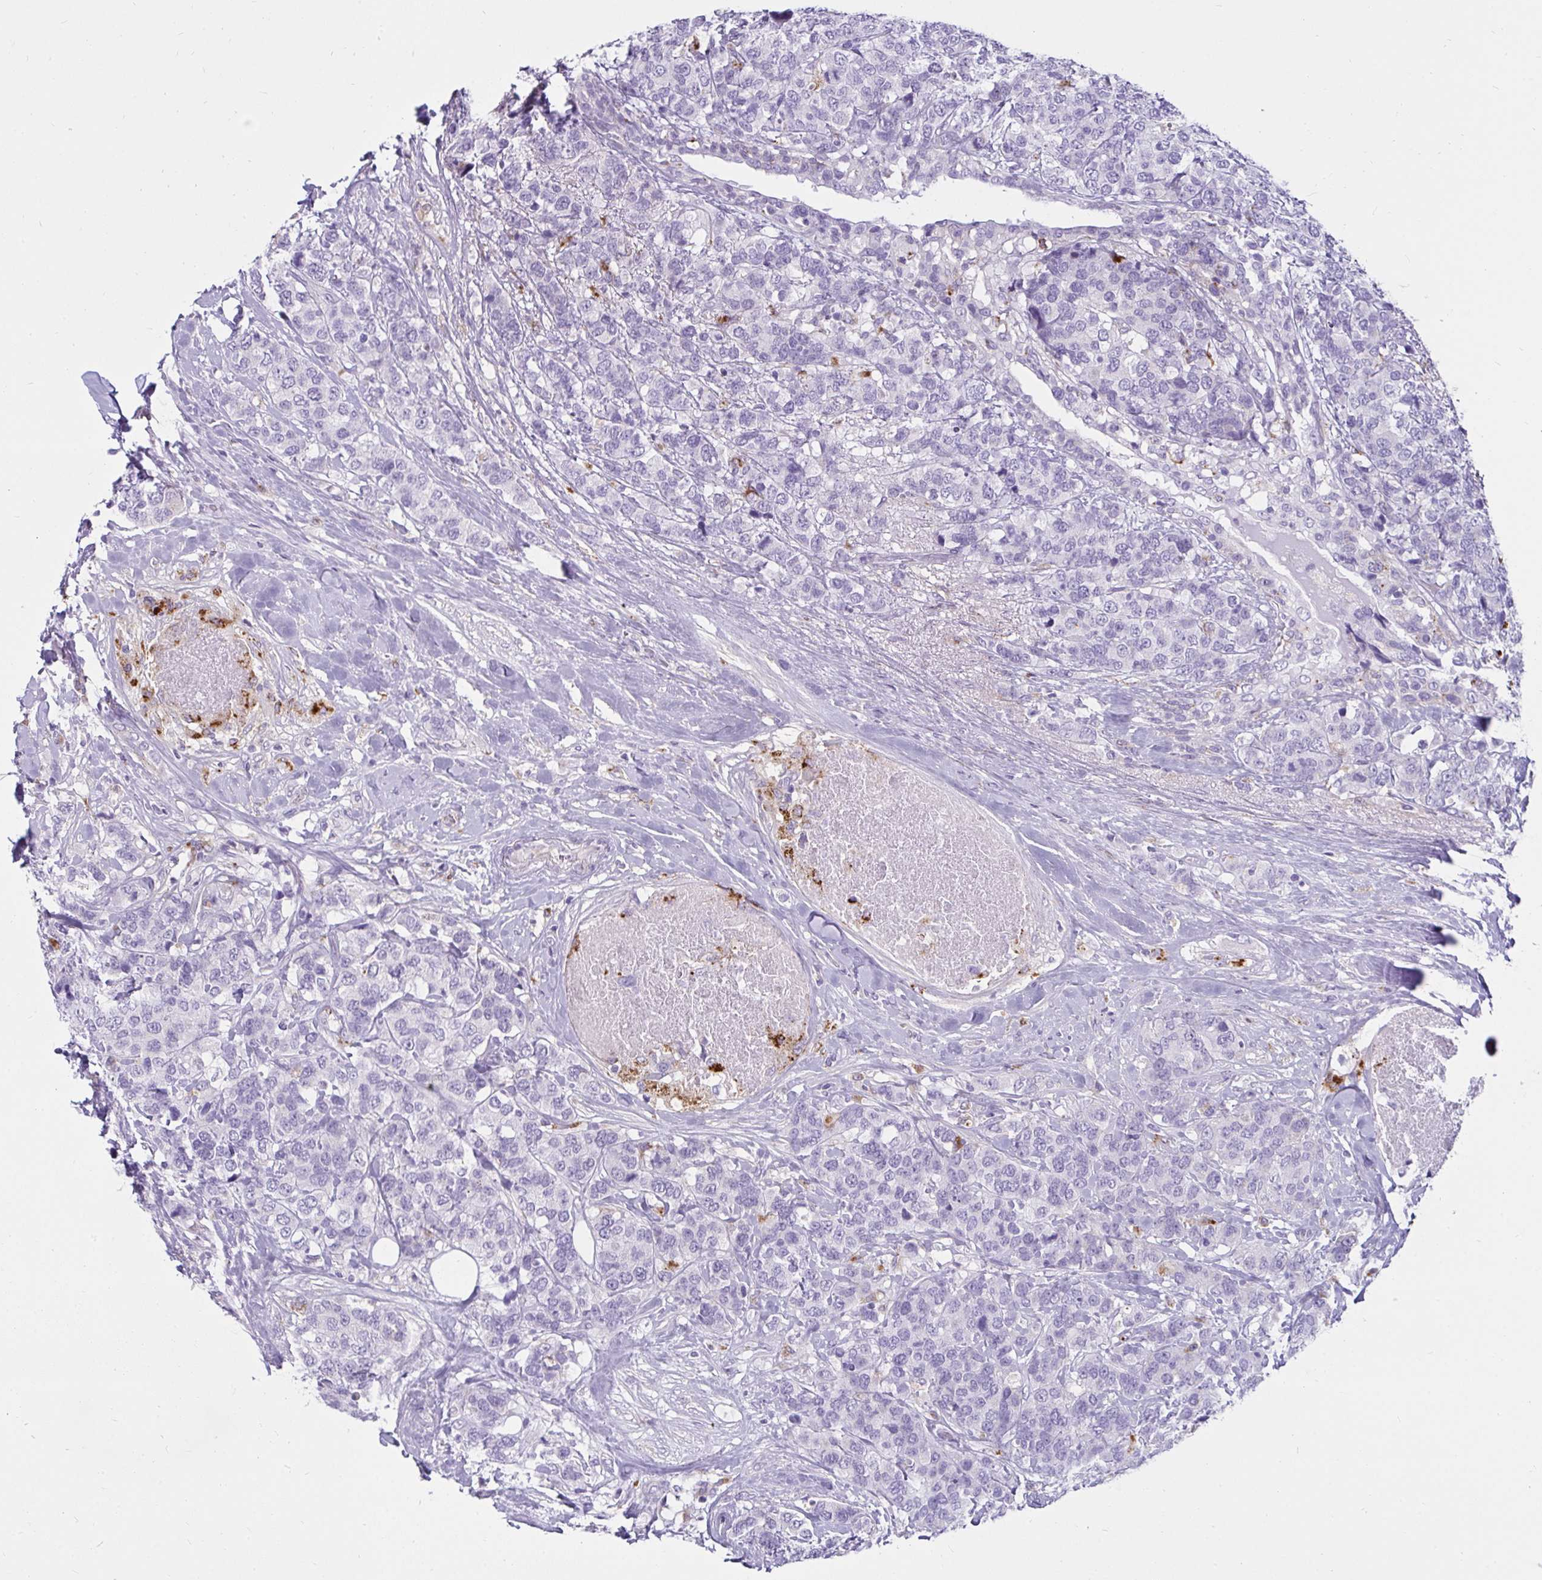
{"staining": {"intensity": "negative", "quantity": "none", "location": "none"}, "tissue": "breast cancer", "cell_type": "Tumor cells", "image_type": "cancer", "snomed": [{"axis": "morphology", "description": "Lobular carcinoma"}, {"axis": "topography", "description": "Breast"}], "caption": "Protein analysis of breast lobular carcinoma exhibits no significant positivity in tumor cells. Brightfield microscopy of immunohistochemistry (IHC) stained with DAB (3,3'-diaminobenzidine) (brown) and hematoxylin (blue), captured at high magnification.", "gene": "CTSZ", "patient": {"sex": "female", "age": 59}}